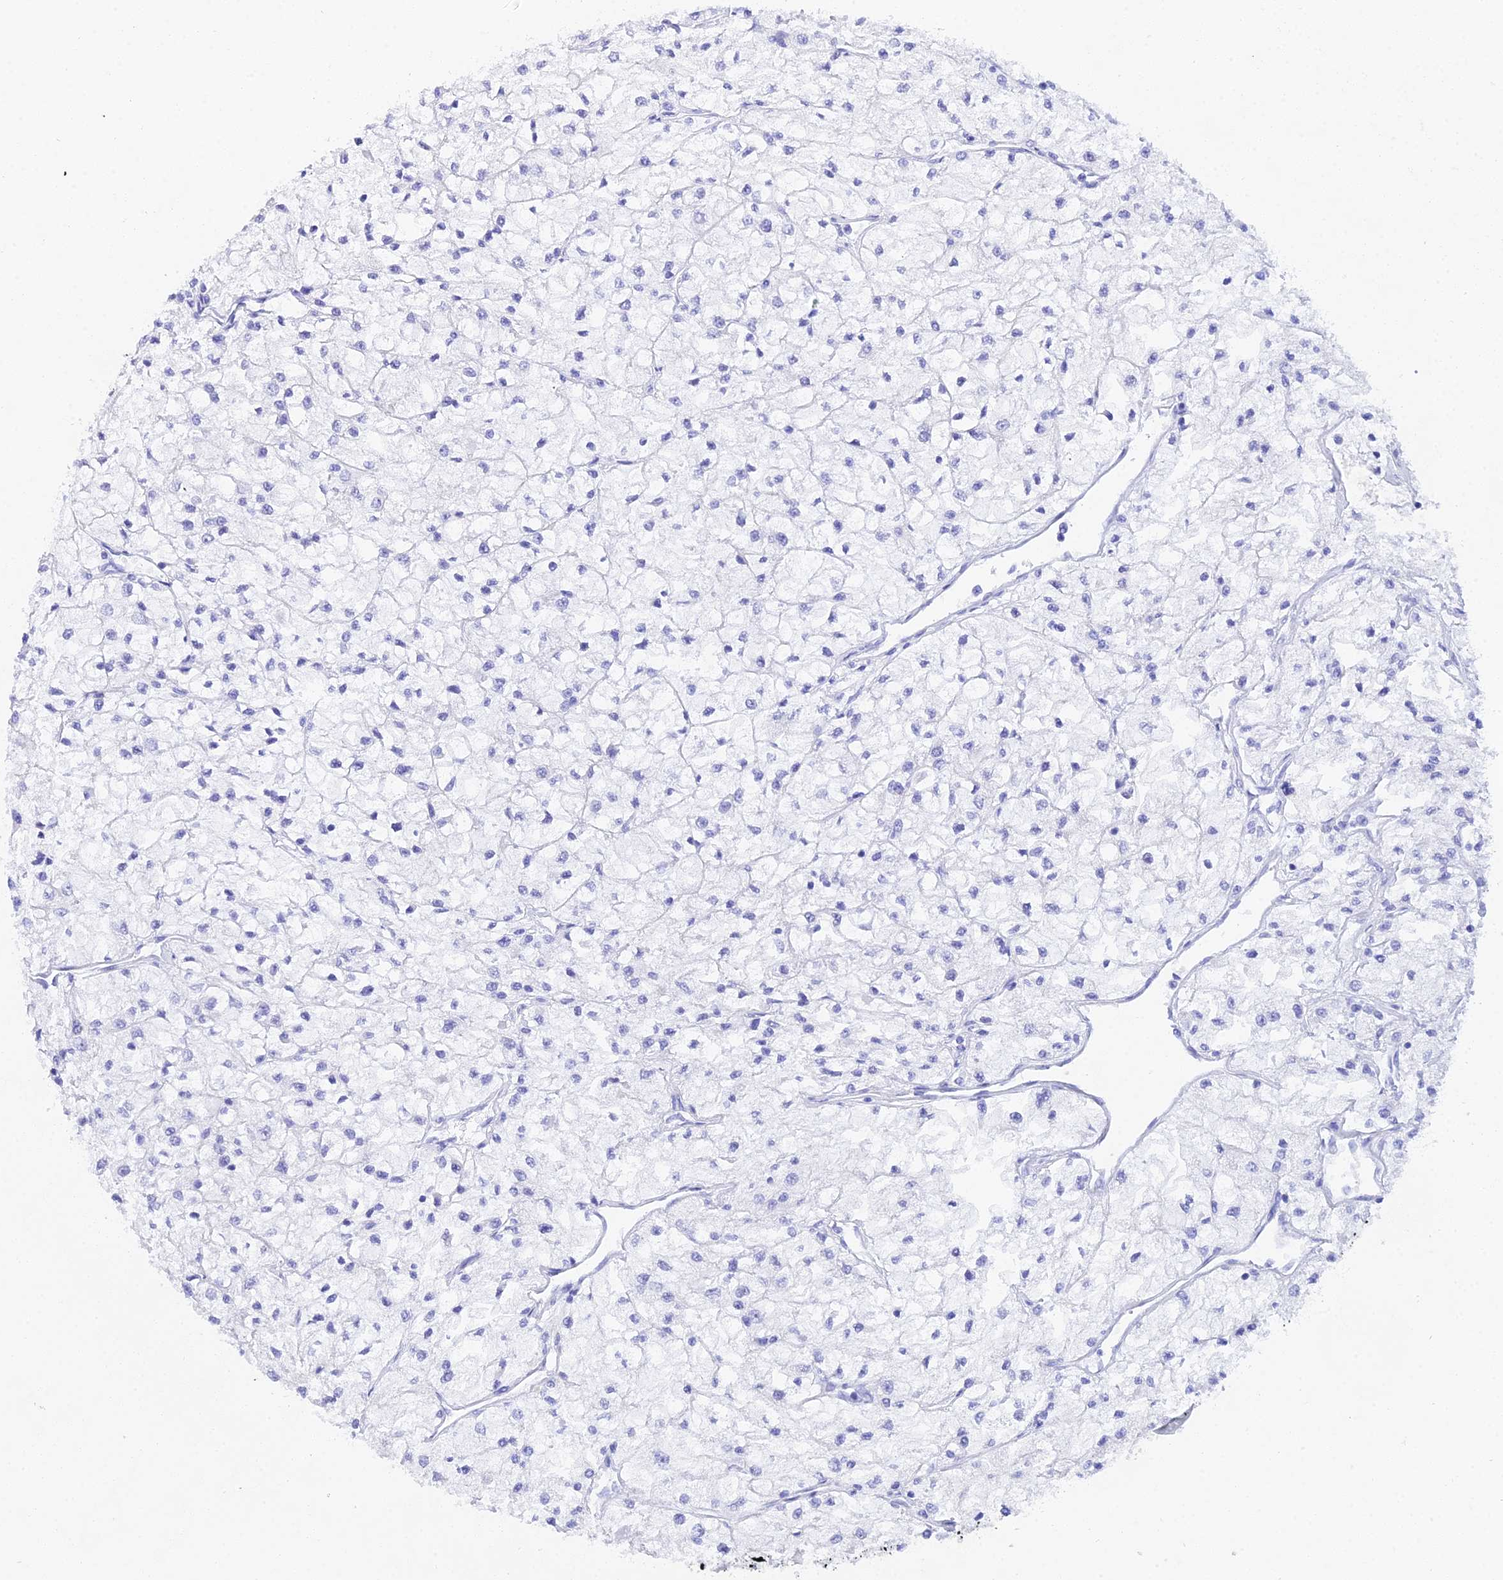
{"staining": {"intensity": "negative", "quantity": "none", "location": "none"}, "tissue": "renal cancer", "cell_type": "Tumor cells", "image_type": "cancer", "snomed": [{"axis": "morphology", "description": "Adenocarcinoma, NOS"}, {"axis": "topography", "description": "Kidney"}], "caption": "Immunohistochemical staining of adenocarcinoma (renal) shows no significant staining in tumor cells.", "gene": "REG1A", "patient": {"sex": "male", "age": 80}}